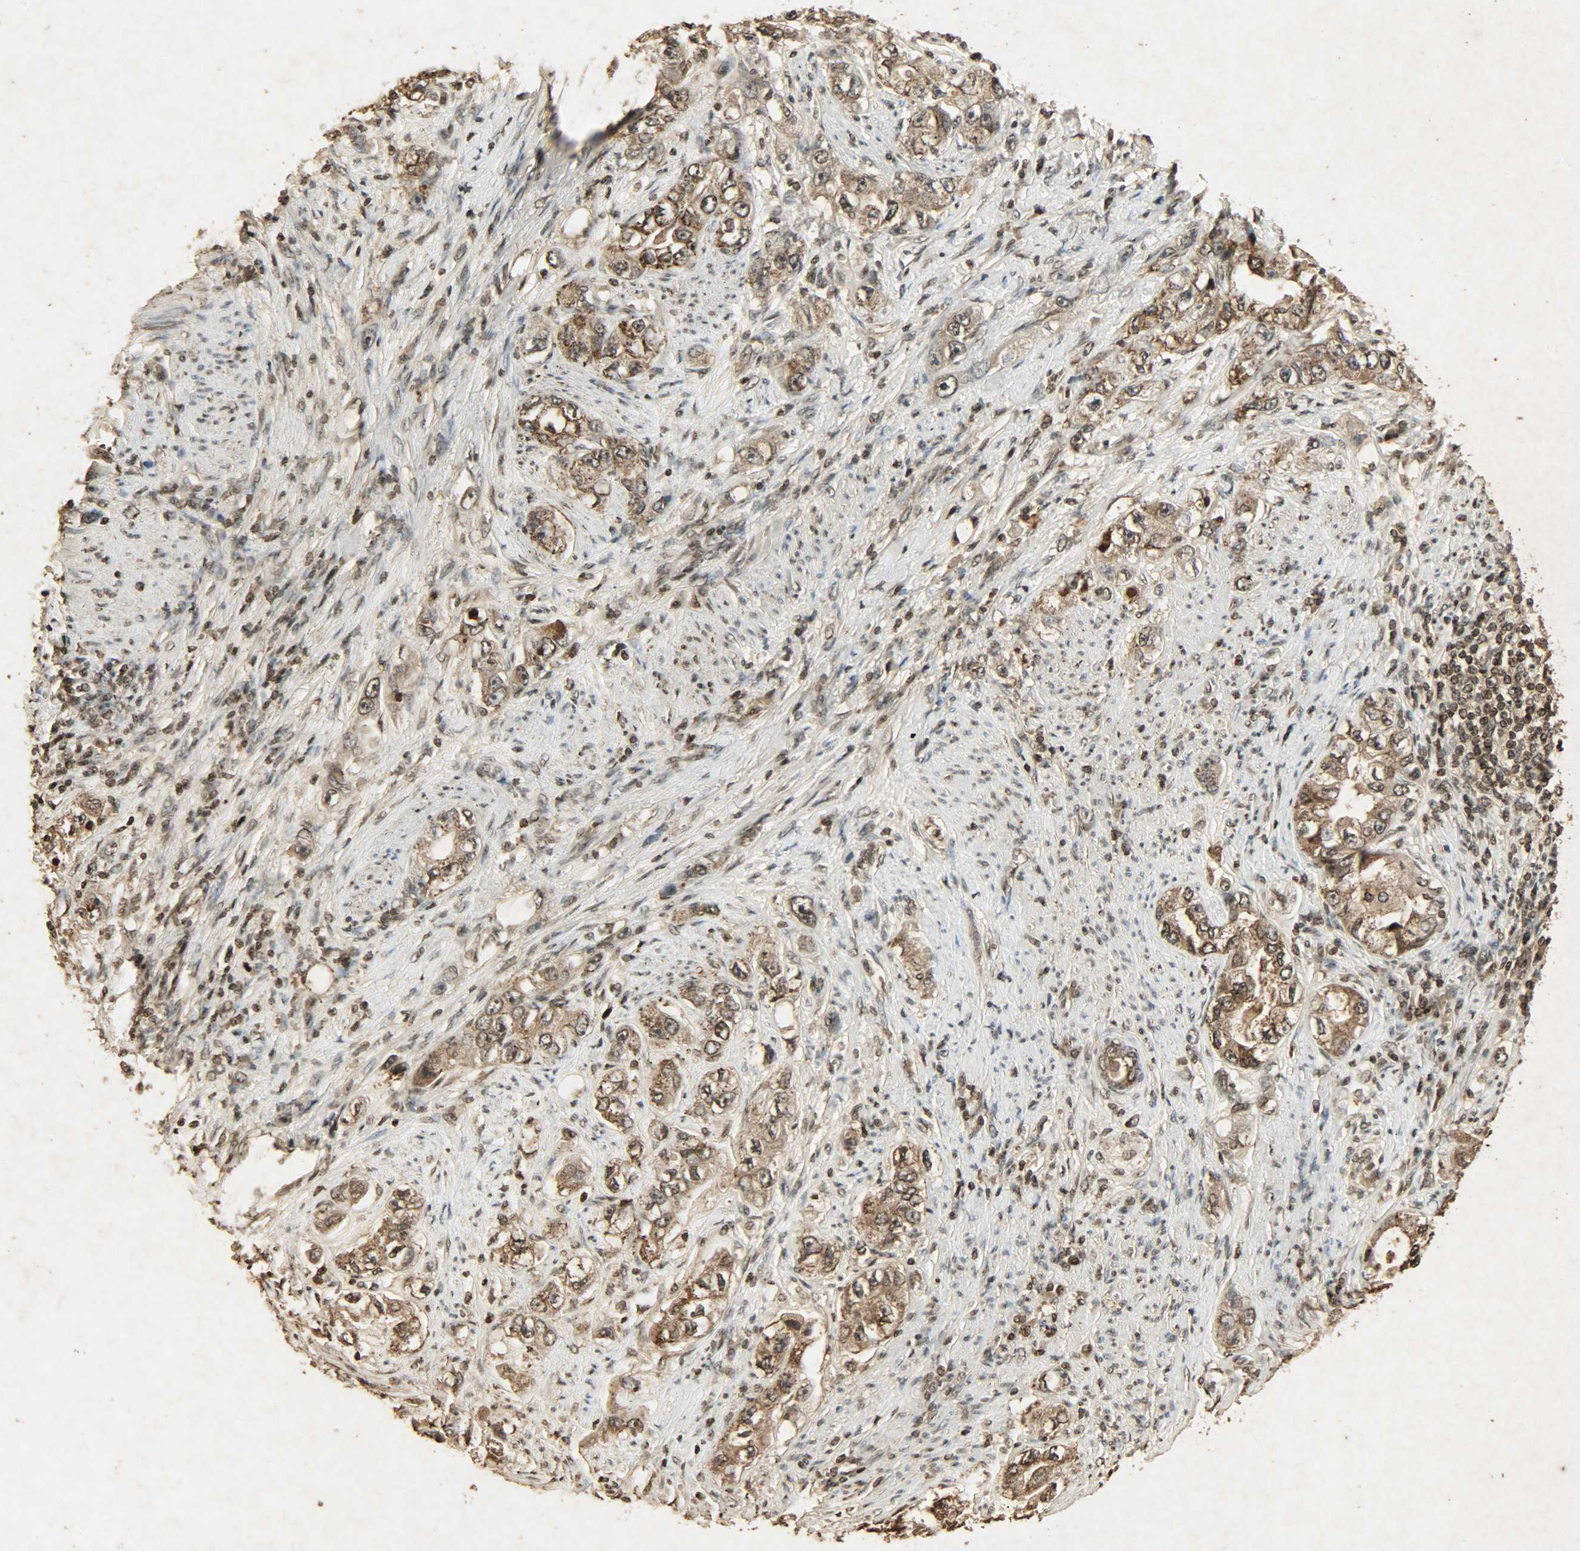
{"staining": {"intensity": "strong", "quantity": ">75%", "location": "cytoplasmic/membranous,nuclear"}, "tissue": "stomach cancer", "cell_type": "Tumor cells", "image_type": "cancer", "snomed": [{"axis": "morphology", "description": "Adenocarcinoma, NOS"}, {"axis": "topography", "description": "Stomach, lower"}], "caption": "Stomach cancer (adenocarcinoma) stained with a brown dye shows strong cytoplasmic/membranous and nuclear positive expression in about >75% of tumor cells.", "gene": "PPP3R1", "patient": {"sex": "female", "age": 93}}